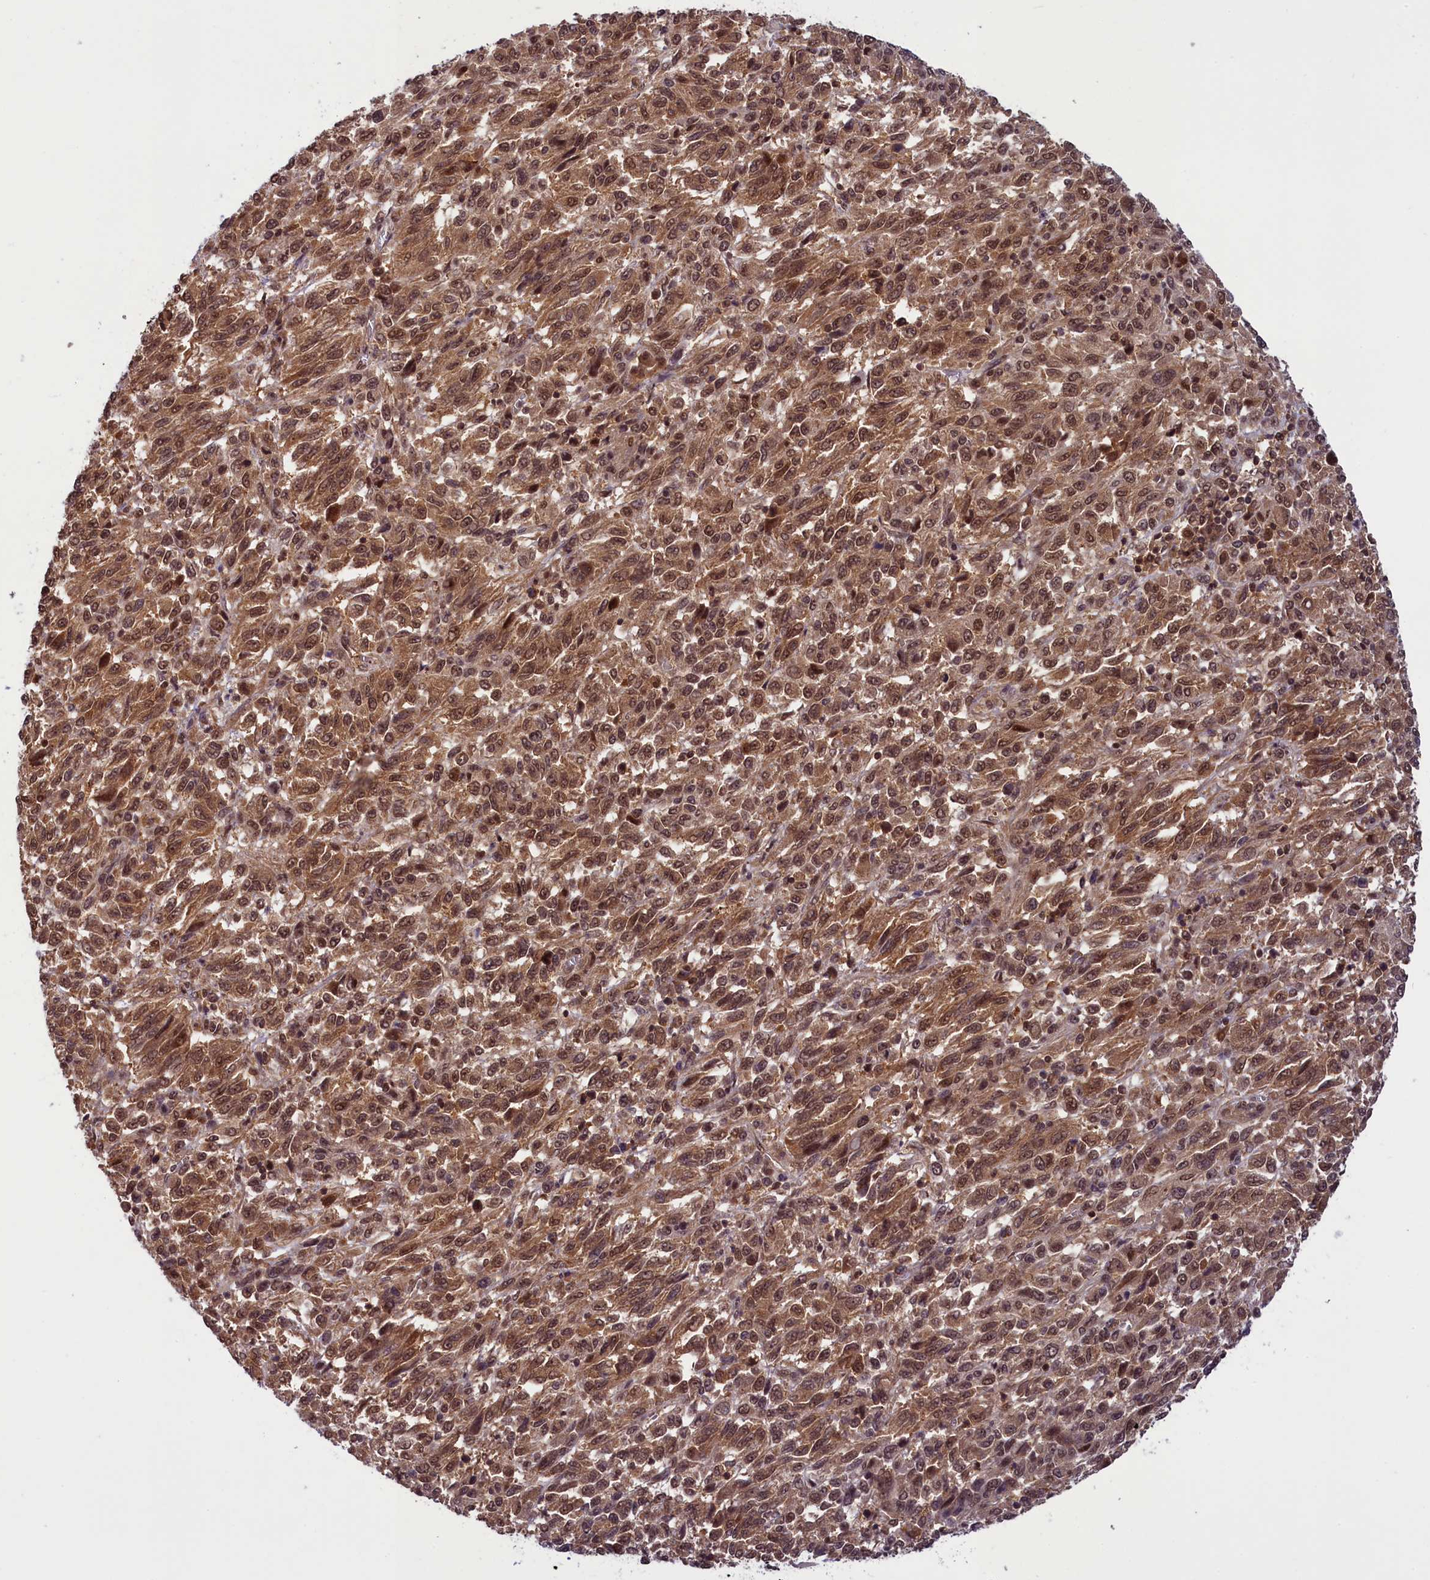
{"staining": {"intensity": "moderate", "quantity": ">75%", "location": "cytoplasmic/membranous,nuclear"}, "tissue": "melanoma", "cell_type": "Tumor cells", "image_type": "cancer", "snomed": [{"axis": "morphology", "description": "Malignant melanoma, Metastatic site"}, {"axis": "topography", "description": "Lung"}], "caption": "Immunohistochemical staining of malignant melanoma (metastatic site) displays moderate cytoplasmic/membranous and nuclear protein staining in about >75% of tumor cells.", "gene": "SLC7A6OS", "patient": {"sex": "male", "age": 64}}